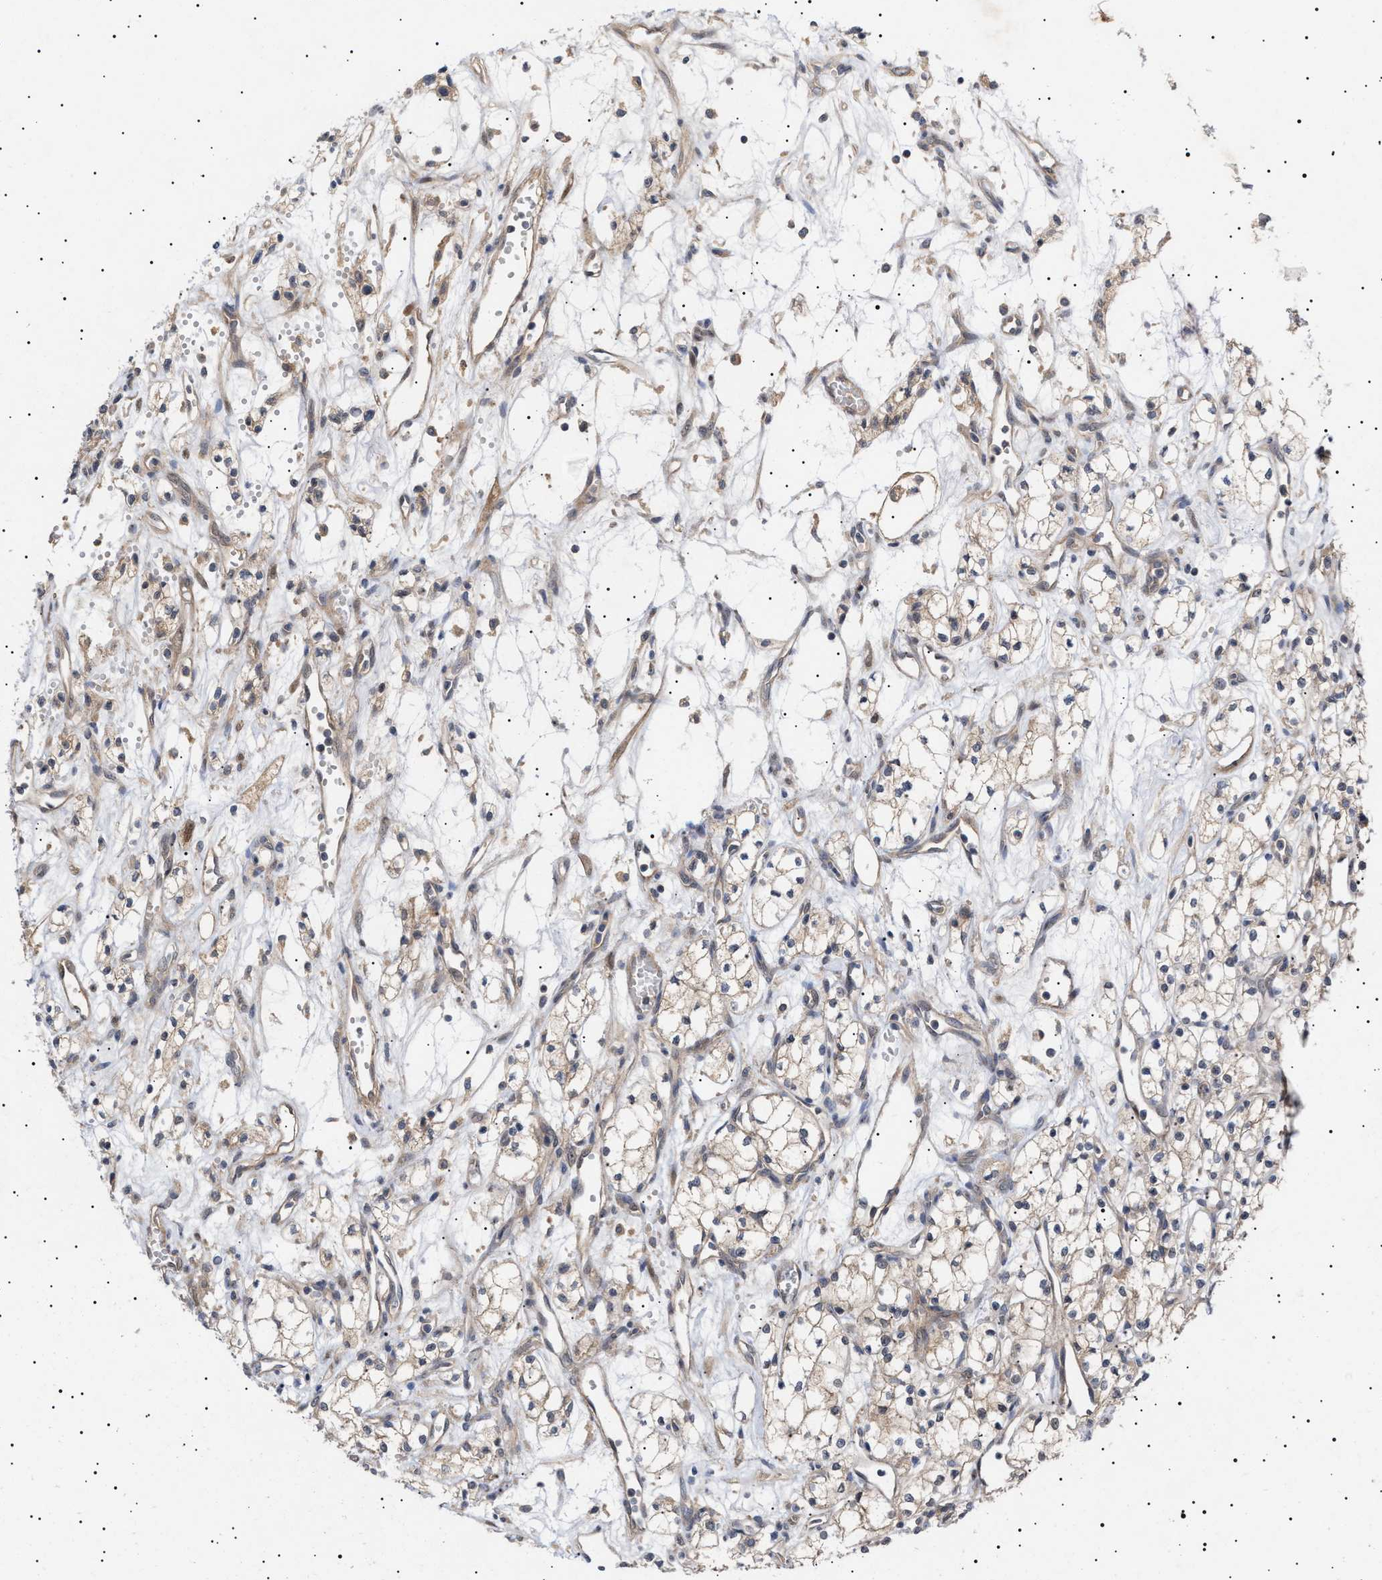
{"staining": {"intensity": "weak", "quantity": ">75%", "location": "cytoplasmic/membranous"}, "tissue": "renal cancer", "cell_type": "Tumor cells", "image_type": "cancer", "snomed": [{"axis": "morphology", "description": "Adenocarcinoma, NOS"}, {"axis": "topography", "description": "Kidney"}], "caption": "Renal adenocarcinoma stained for a protein reveals weak cytoplasmic/membranous positivity in tumor cells.", "gene": "NPLOC4", "patient": {"sex": "male", "age": 59}}